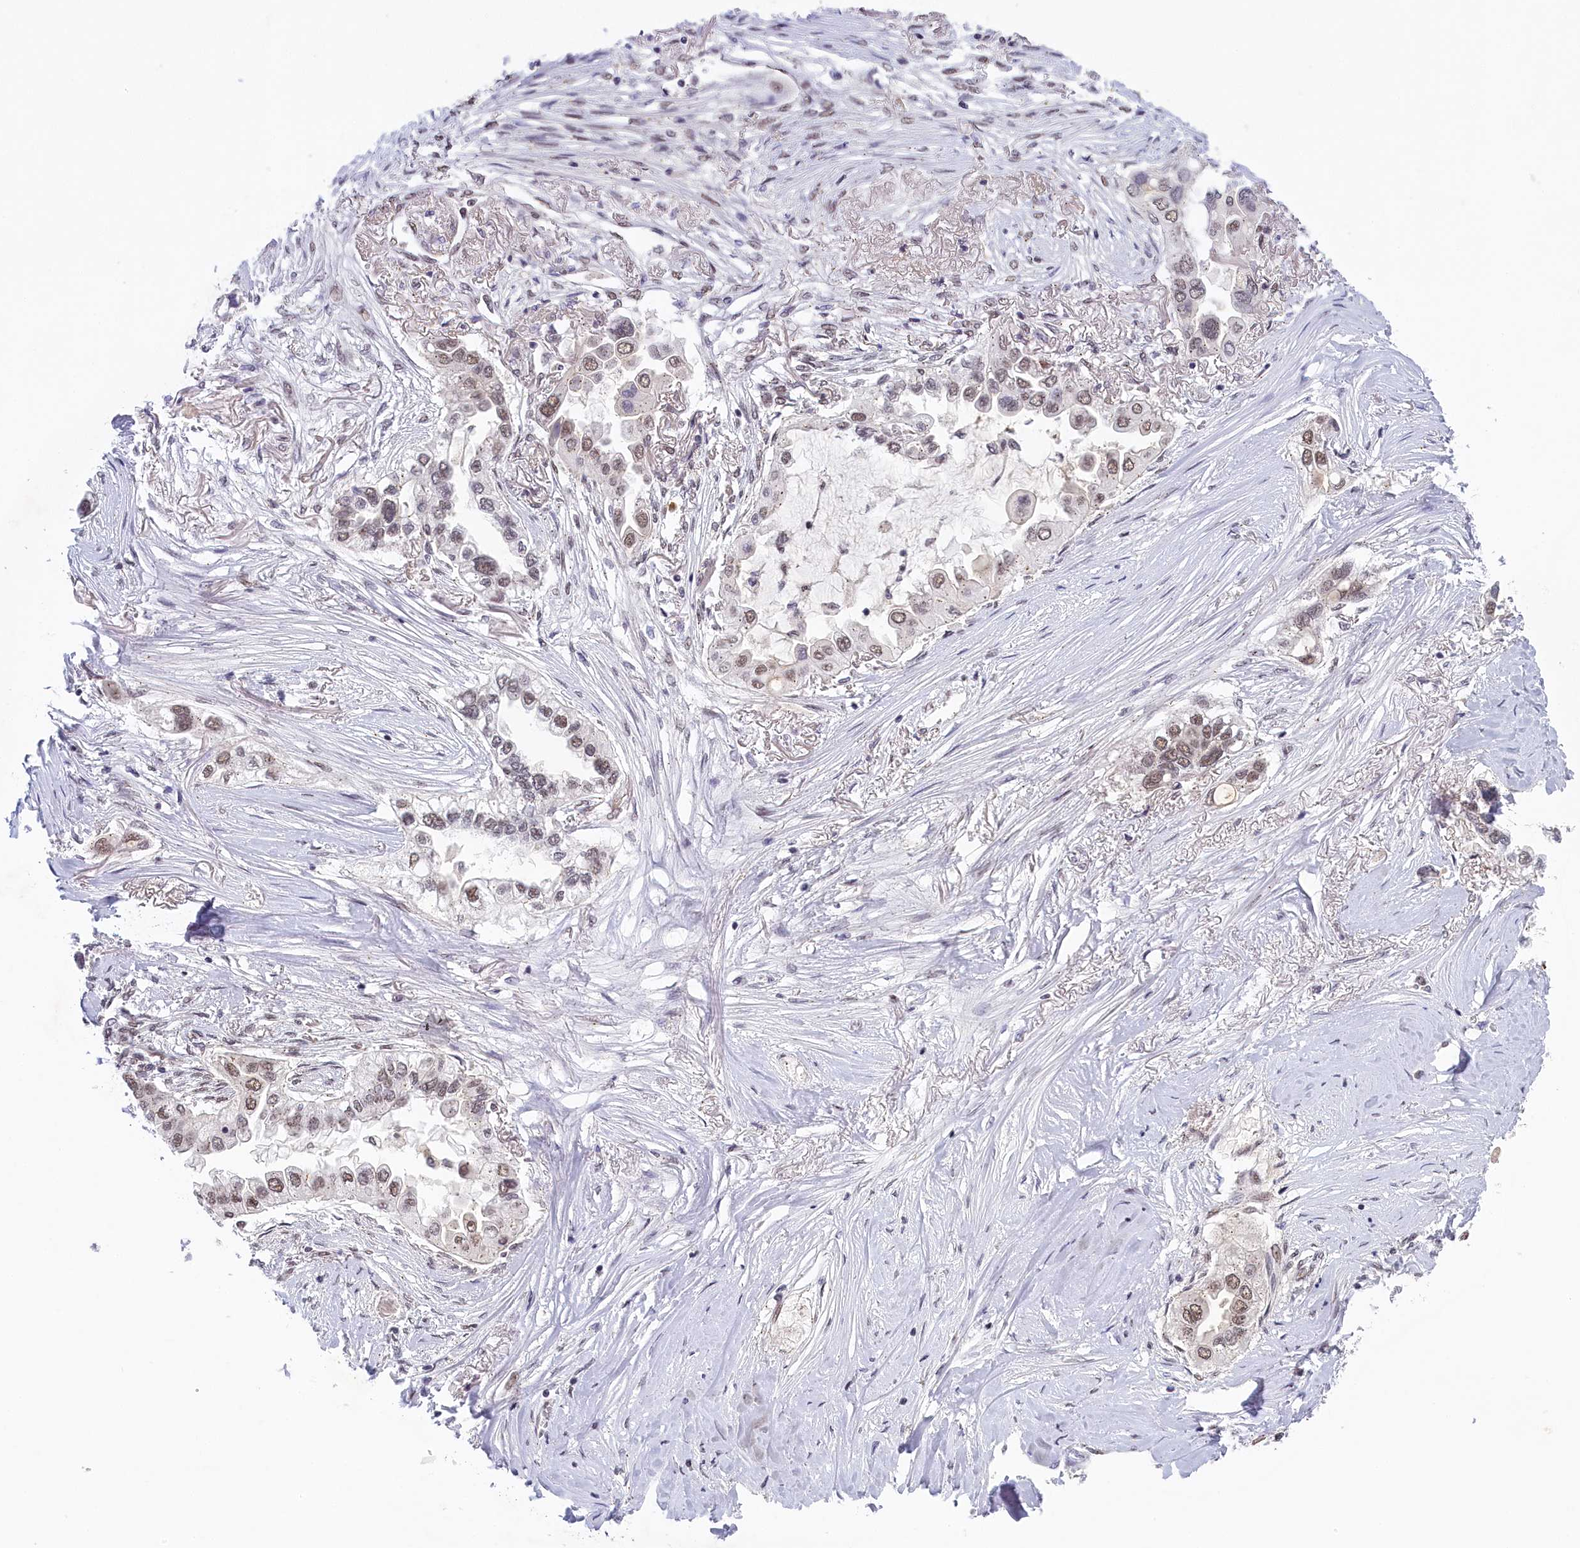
{"staining": {"intensity": "moderate", "quantity": ">75%", "location": "nuclear"}, "tissue": "lung cancer", "cell_type": "Tumor cells", "image_type": "cancer", "snomed": [{"axis": "morphology", "description": "Adenocarcinoma, NOS"}, {"axis": "topography", "description": "Lung"}], "caption": "About >75% of tumor cells in human lung cancer exhibit moderate nuclear protein expression as visualized by brown immunohistochemical staining.", "gene": "SEC31B", "patient": {"sex": "female", "age": 76}}